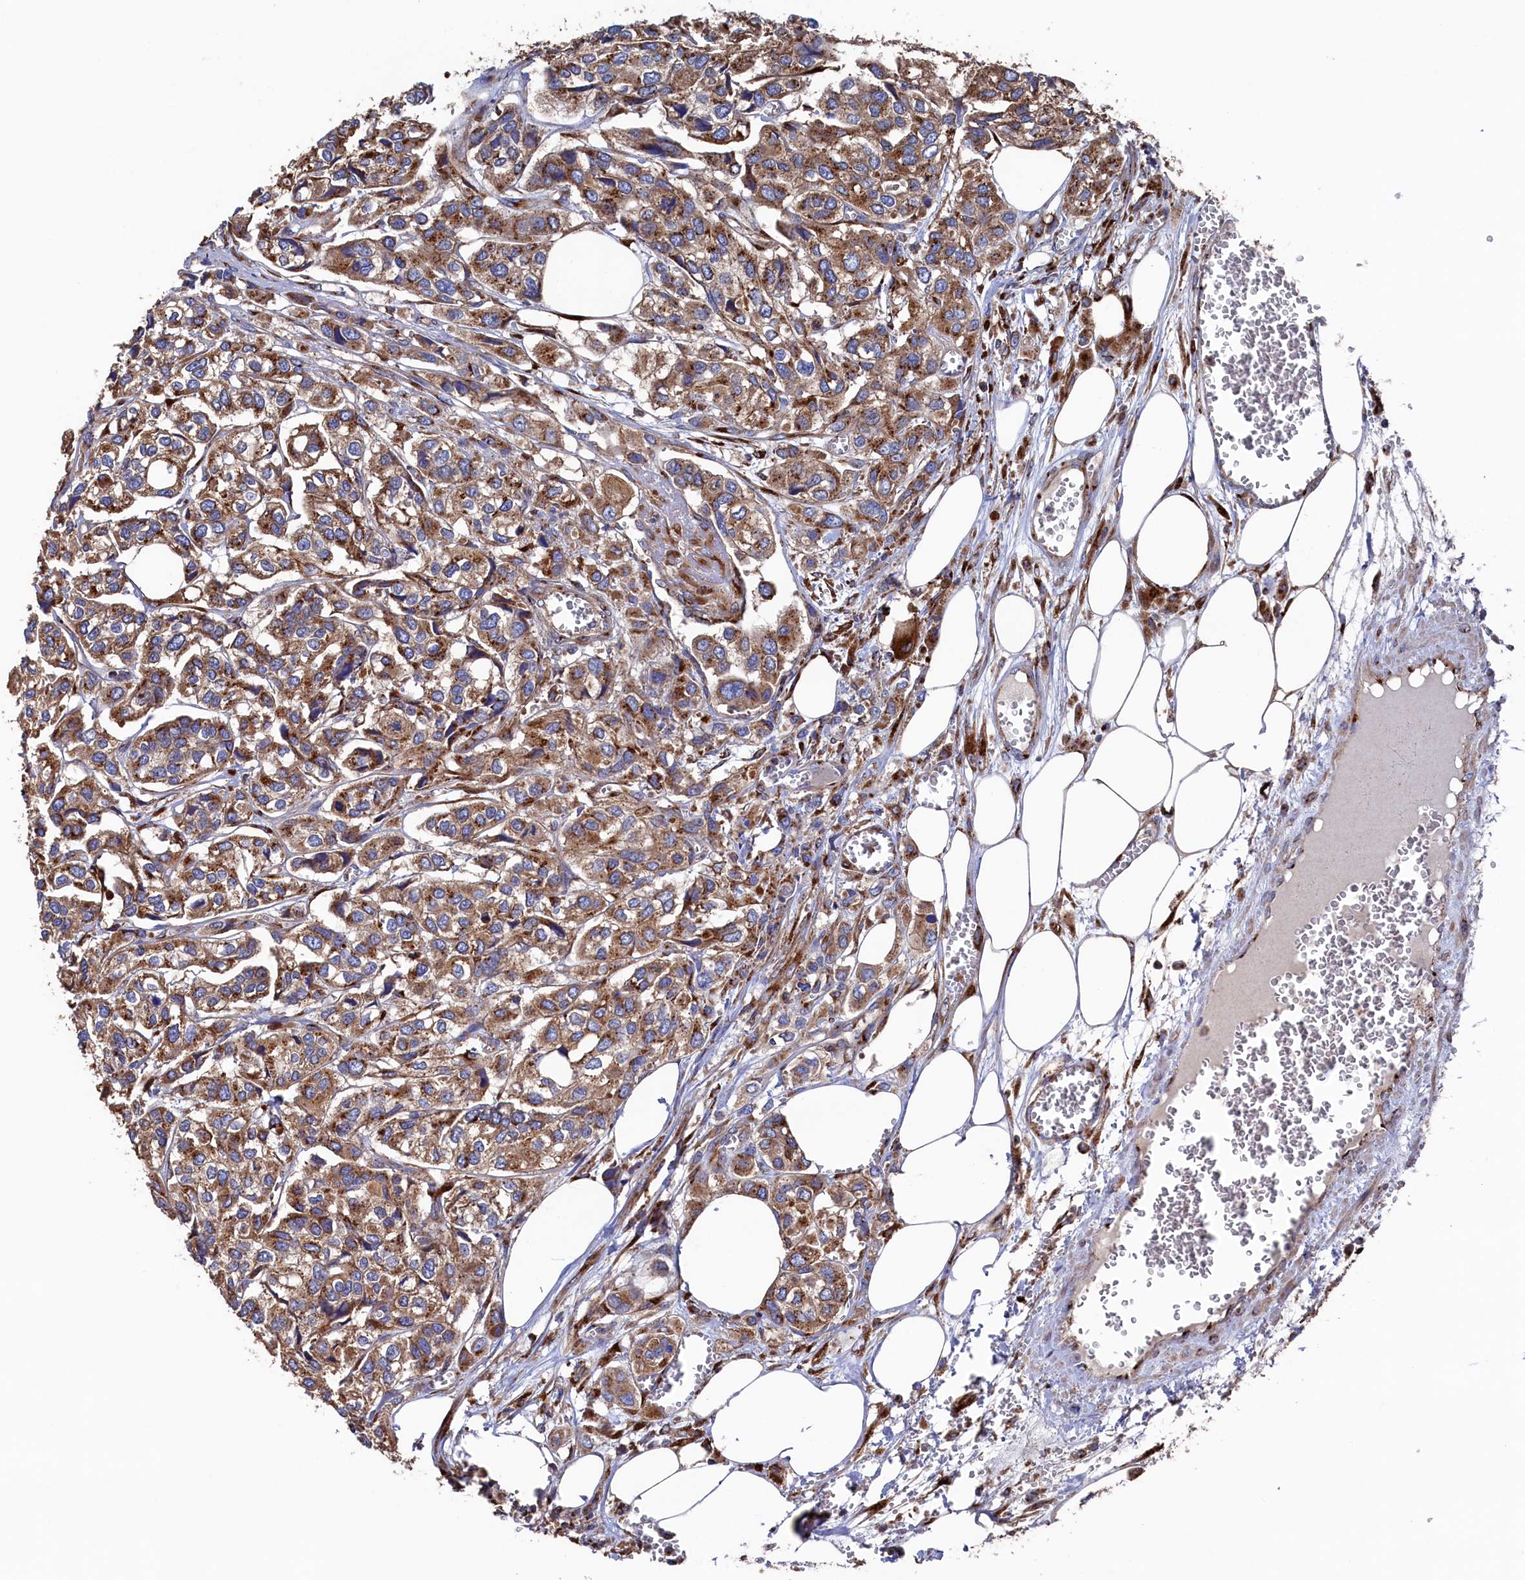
{"staining": {"intensity": "moderate", "quantity": ">75%", "location": "cytoplasmic/membranous"}, "tissue": "urothelial cancer", "cell_type": "Tumor cells", "image_type": "cancer", "snomed": [{"axis": "morphology", "description": "Urothelial carcinoma, High grade"}, {"axis": "topography", "description": "Urinary bladder"}], "caption": "IHC photomicrograph of human urothelial cancer stained for a protein (brown), which exhibits medium levels of moderate cytoplasmic/membranous expression in approximately >75% of tumor cells.", "gene": "PRRC1", "patient": {"sex": "male", "age": 67}}